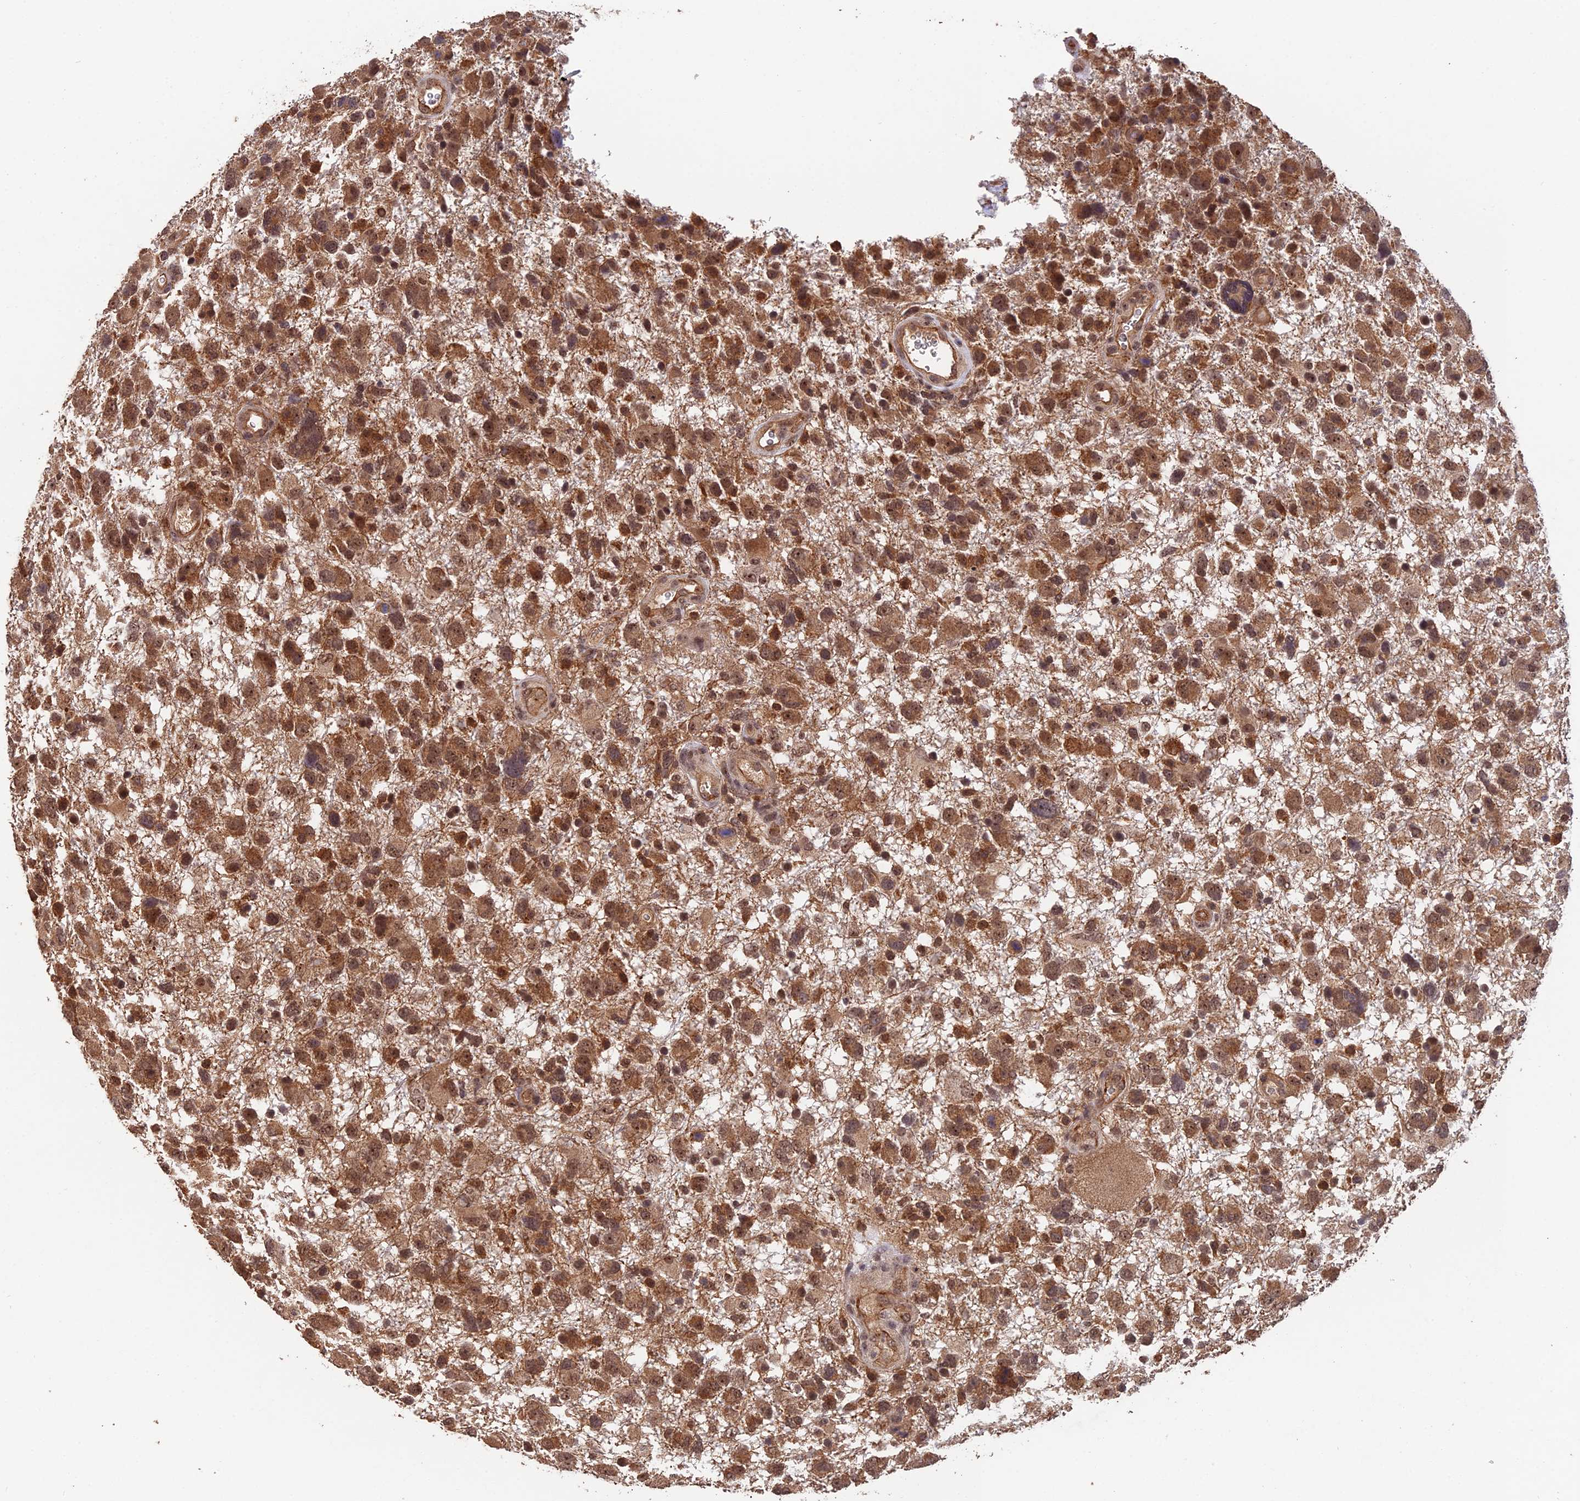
{"staining": {"intensity": "strong", "quantity": ">75%", "location": "cytoplasmic/membranous,nuclear"}, "tissue": "glioma", "cell_type": "Tumor cells", "image_type": "cancer", "snomed": [{"axis": "morphology", "description": "Glioma, malignant, High grade"}, {"axis": "topography", "description": "Brain"}], "caption": "High-power microscopy captured an immunohistochemistry image of glioma, revealing strong cytoplasmic/membranous and nuclear staining in approximately >75% of tumor cells.", "gene": "RALGAPA2", "patient": {"sex": "male", "age": 61}}